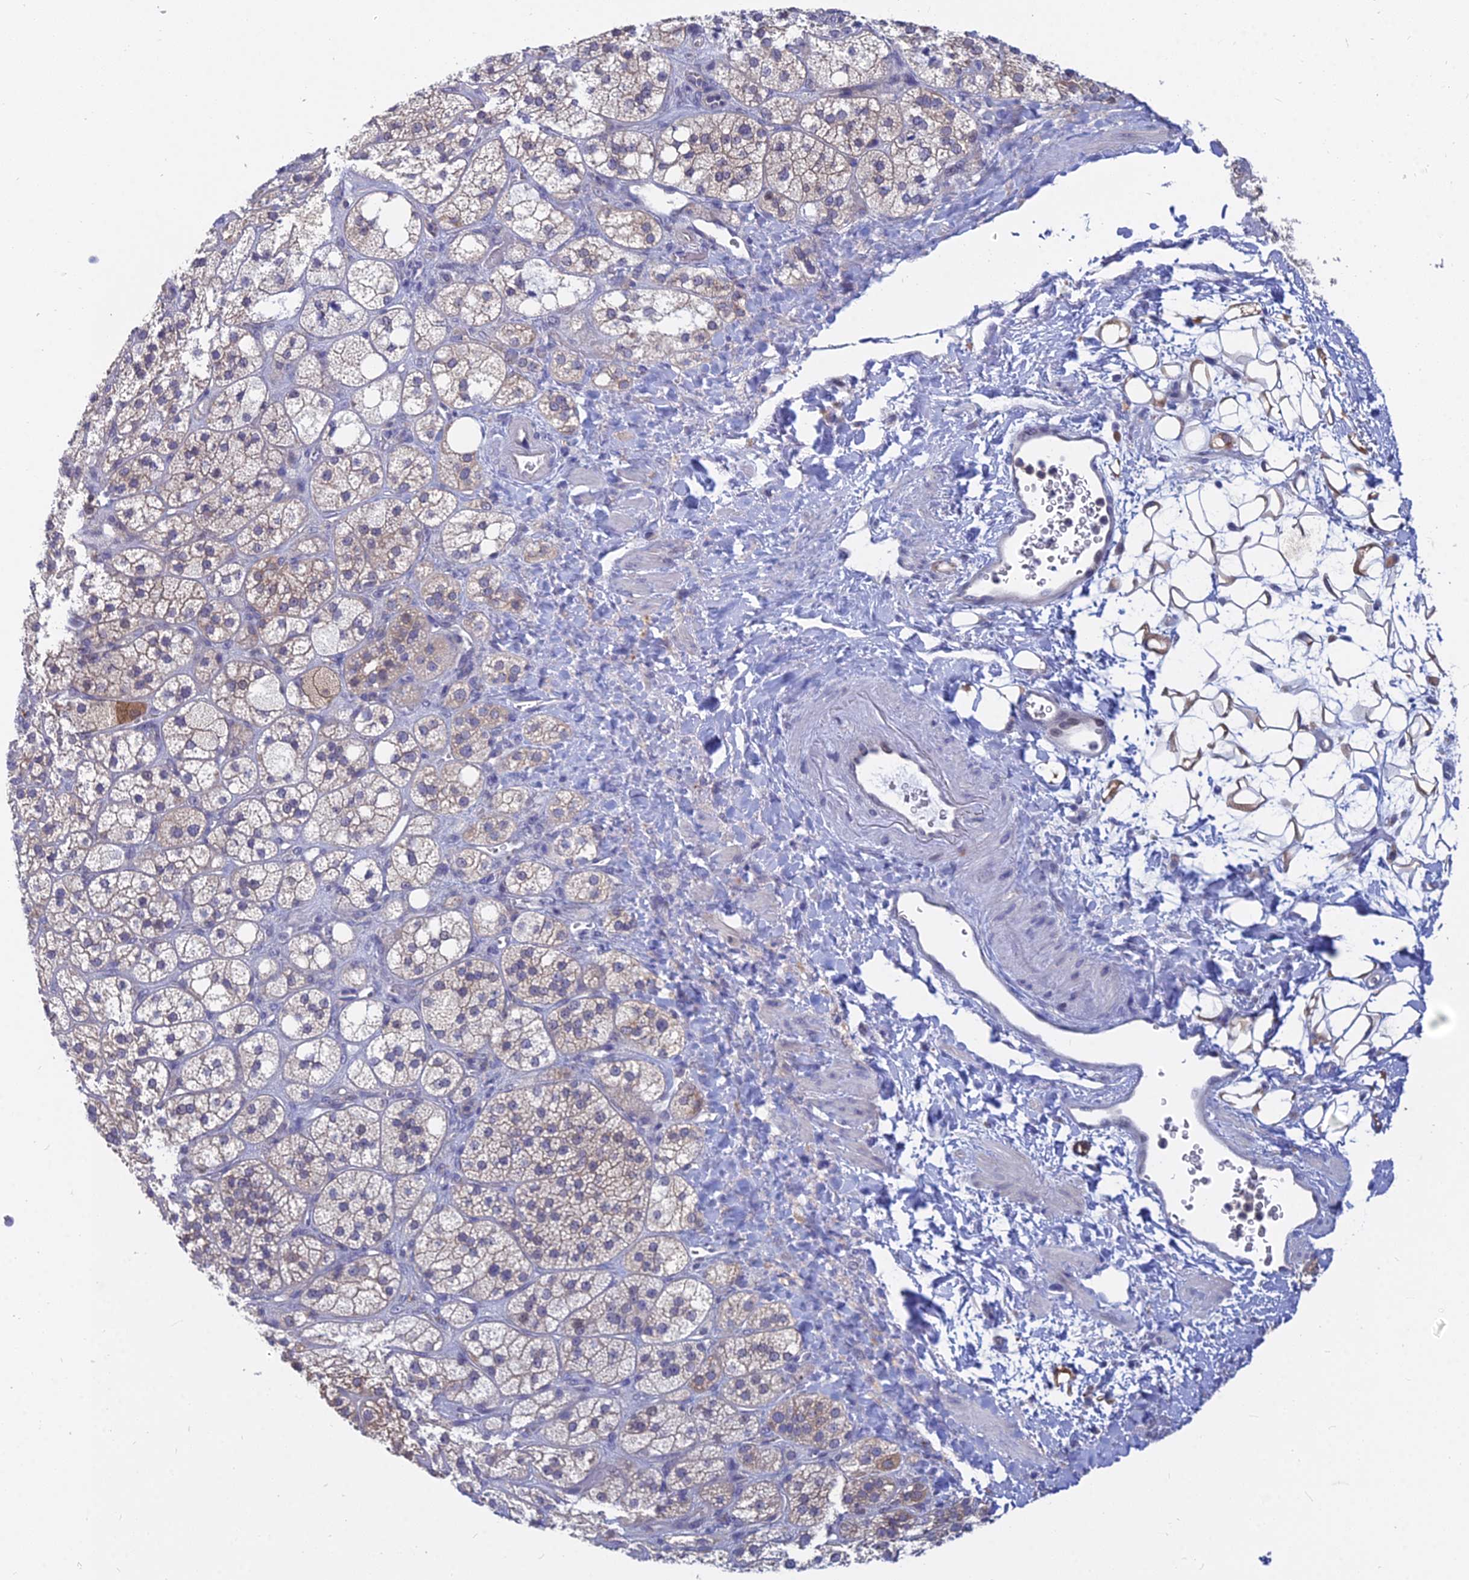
{"staining": {"intensity": "weak", "quantity": ">75%", "location": "cytoplasmic/membranous"}, "tissue": "adrenal gland", "cell_type": "Glandular cells", "image_type": "normal", "snomed": [{"axis": "morphology", "description": "Normal tissue, NOS"}, {"axis": "topography", "description": "Adrenal gland"}], "caption": "About >75% of glandular cells in unremarkable adrenal gland show weak cytoplasmic/membranous protein expression as visualized by brown immunohistochemical staining.", "gene": "B3GALT4", "patient": {"sex": "male", "age": 61}}